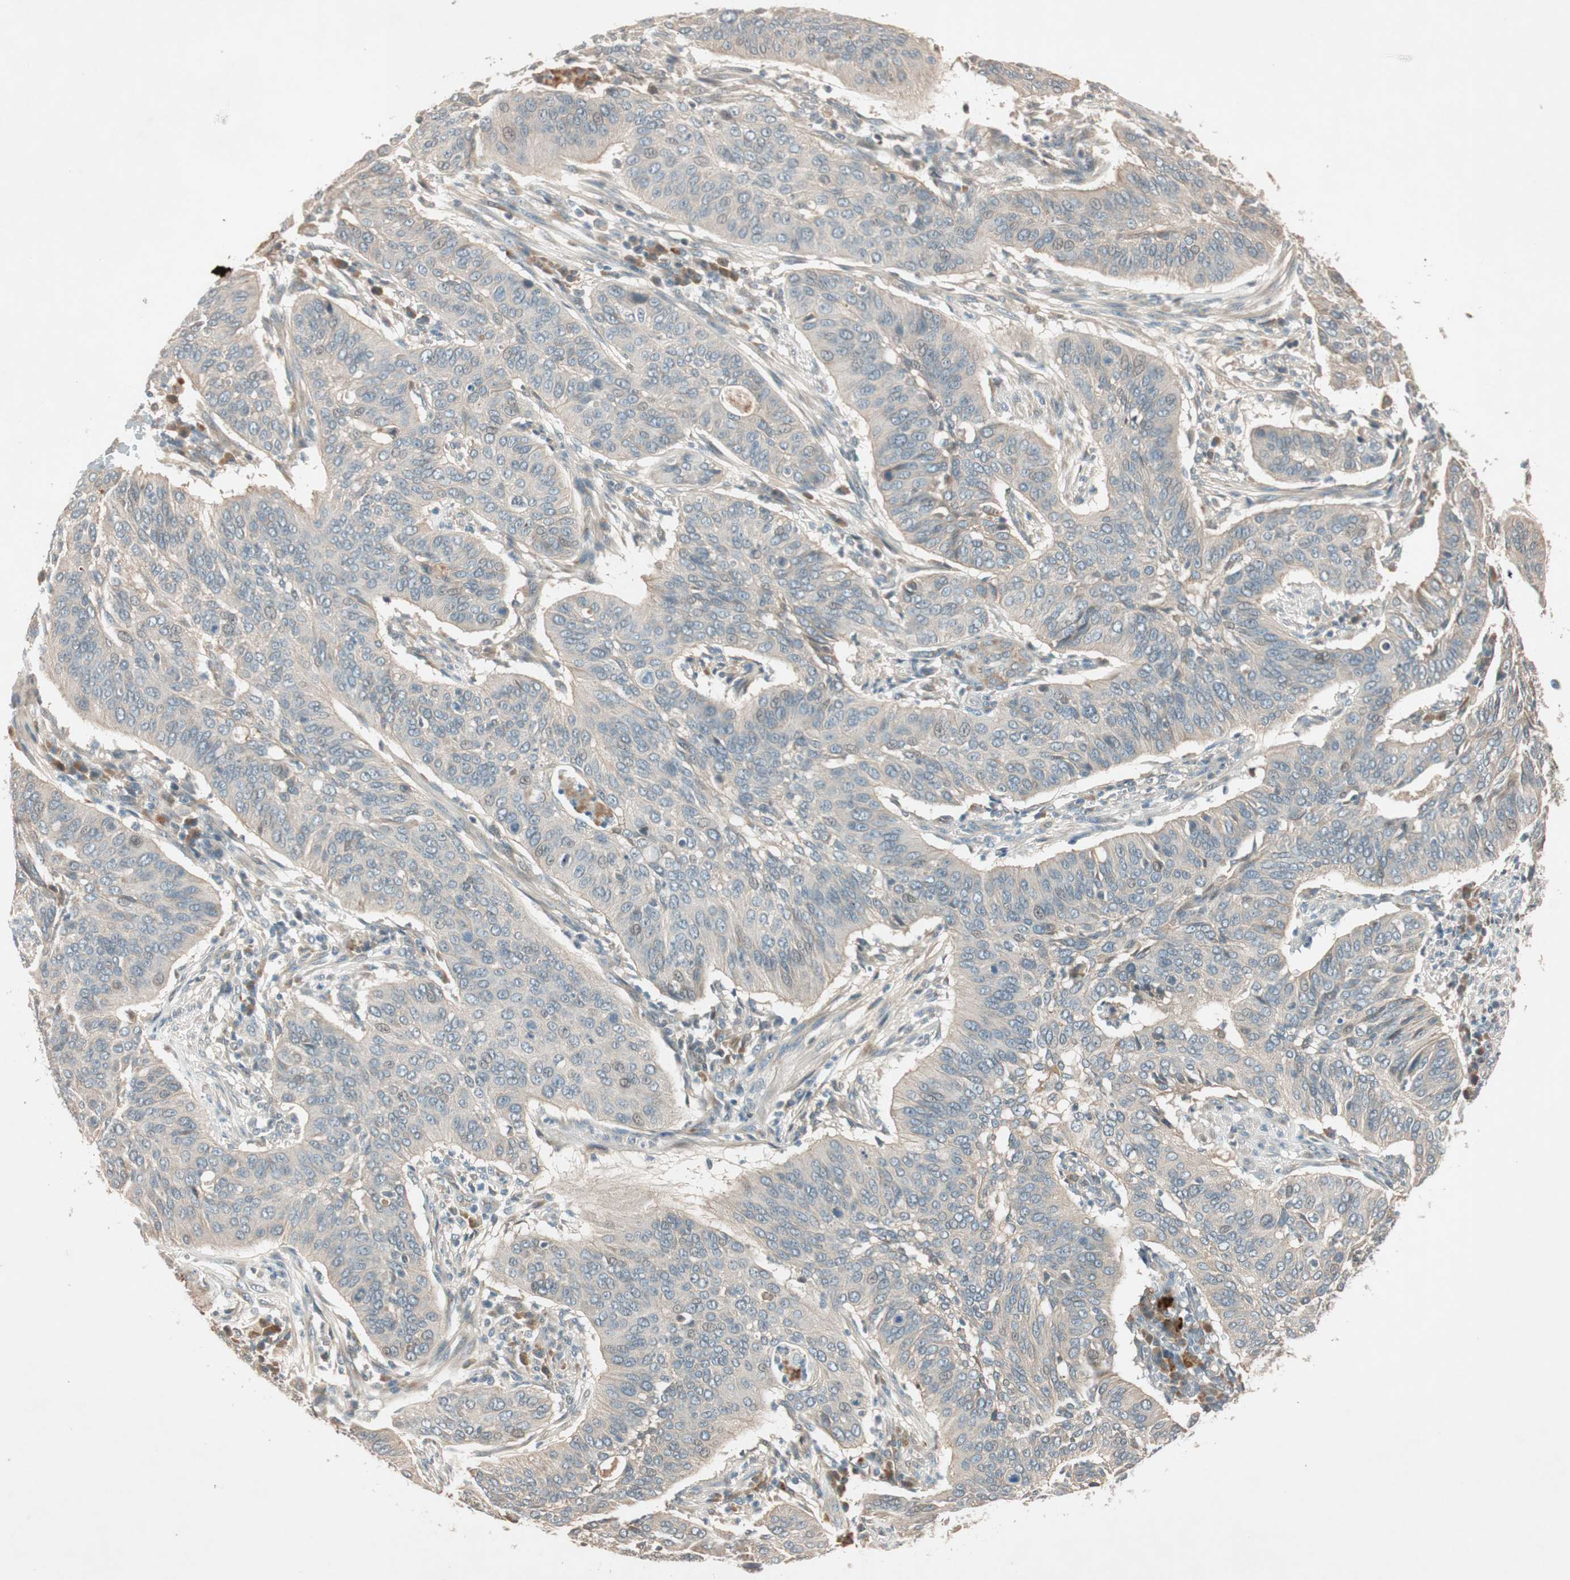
{"staining": {"intensity": "negative", "quantity": "none", "location": "none"}, "tissue": "cervical cancer", "cell_type": "Tumor cells", "image_type": "cancer", "snomed": [{"axis": "morphology", "description": "Squamous cell carcinoma, NOS"}, {"axis": "topography", "description": "Cervix"}], "caption": "A photomicrograph of squamous cell carcinoma (cervical) stained for a protein reveals no brown staining in tumor cells.", "gene": "EPHA6", "patient": {"sex": "female", "age": 39}}